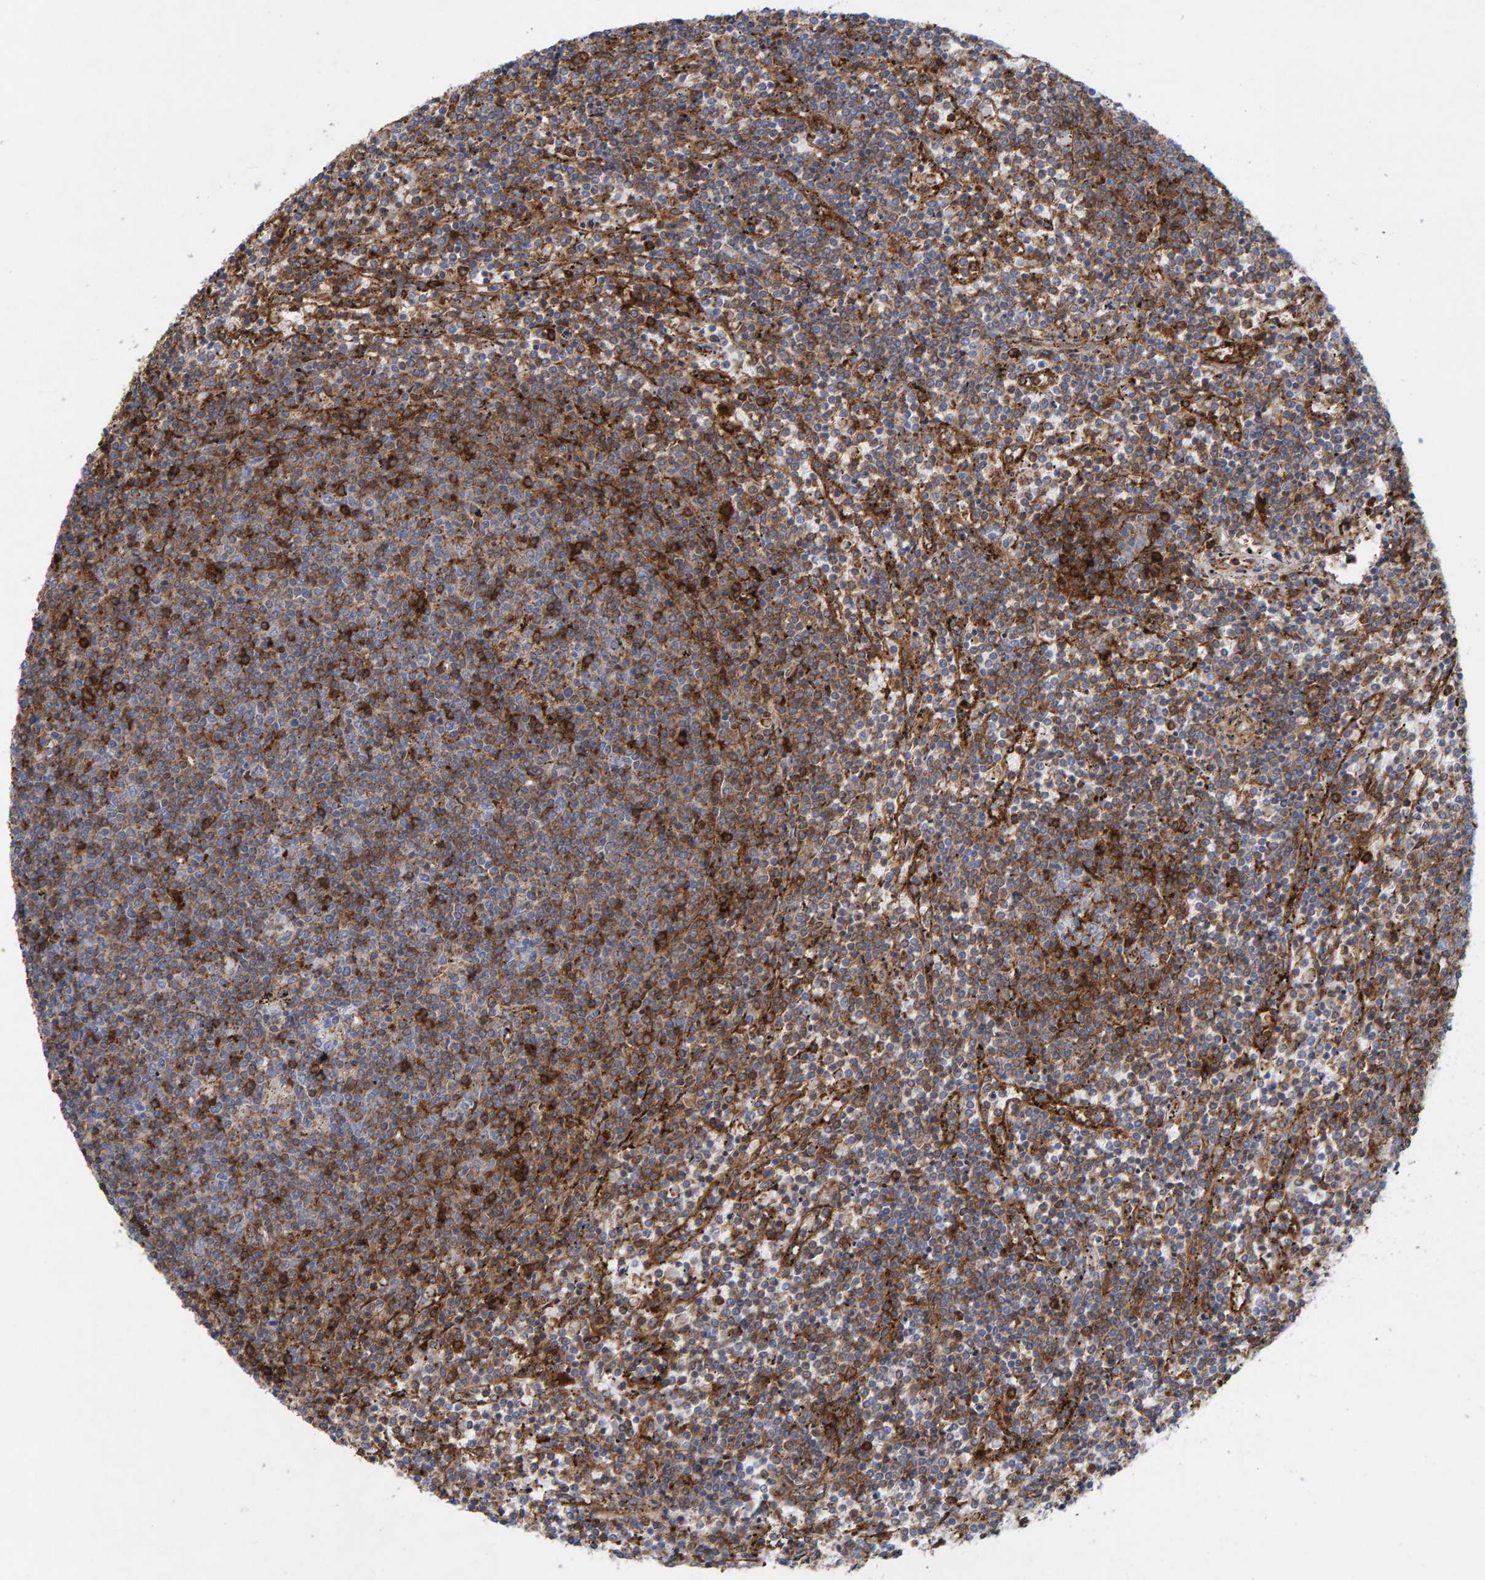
{"staining": {"intensity": "strong", "quantity": "<25%", "location": "cytoplasmic/membranous"}, "tissue": "lymphoma", "cell_type": "Tumor cells", "image_type": "cancer", "snomed": [{"axis": "morphology", "description": "Malignant lymphoma, non-Hodgkin's type, Low grade"}, {"axis": "topography", "description": "Spleen"}], "caption": "The immunohistochemical stain highlights strong cytoplasmic/membranous expression in tumor cells of lymphoma tissue.", "gene": "MVP", "patient": {"sex": "female", "age": 50}}